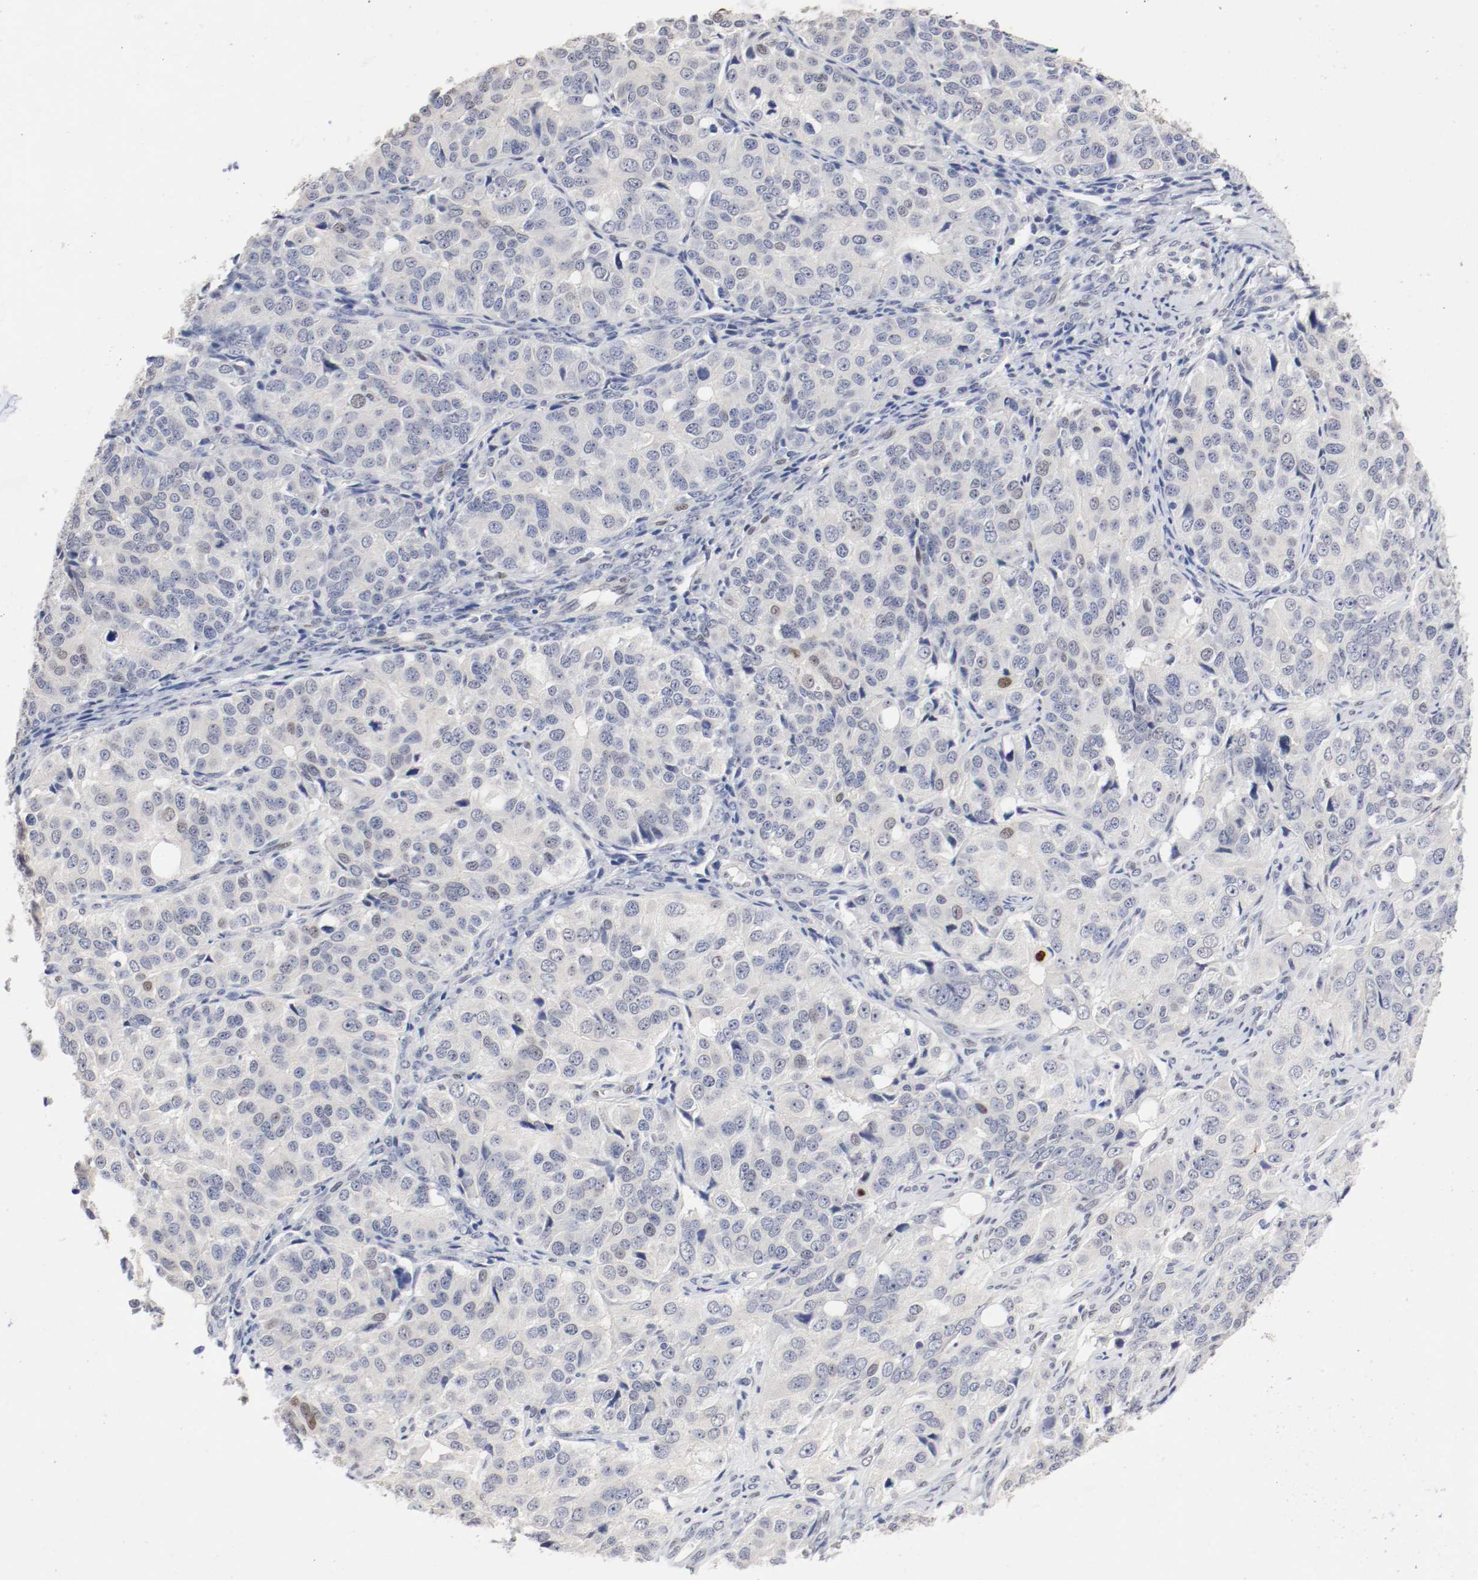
{"staining": {"intensity": "moderate", "quantity": "<25%", "location": "nuclear"}, "tissue": "ovarian cancer", "cell_type": "Tumor cells", "image_type": "cancer", "snomed": [{"axis": "morphology", "description": "Carcinoma, endometroid"}, {"axis": "topography", "description": "Ovary"}], "caption": "Moderate nuclear positivity for a protein is appreciated in about <25% of tumor cells of ovarian cancer using immunohistochemistry.", "gene": "FOSL2", "patient": {"sex": "female", "age": 51}}